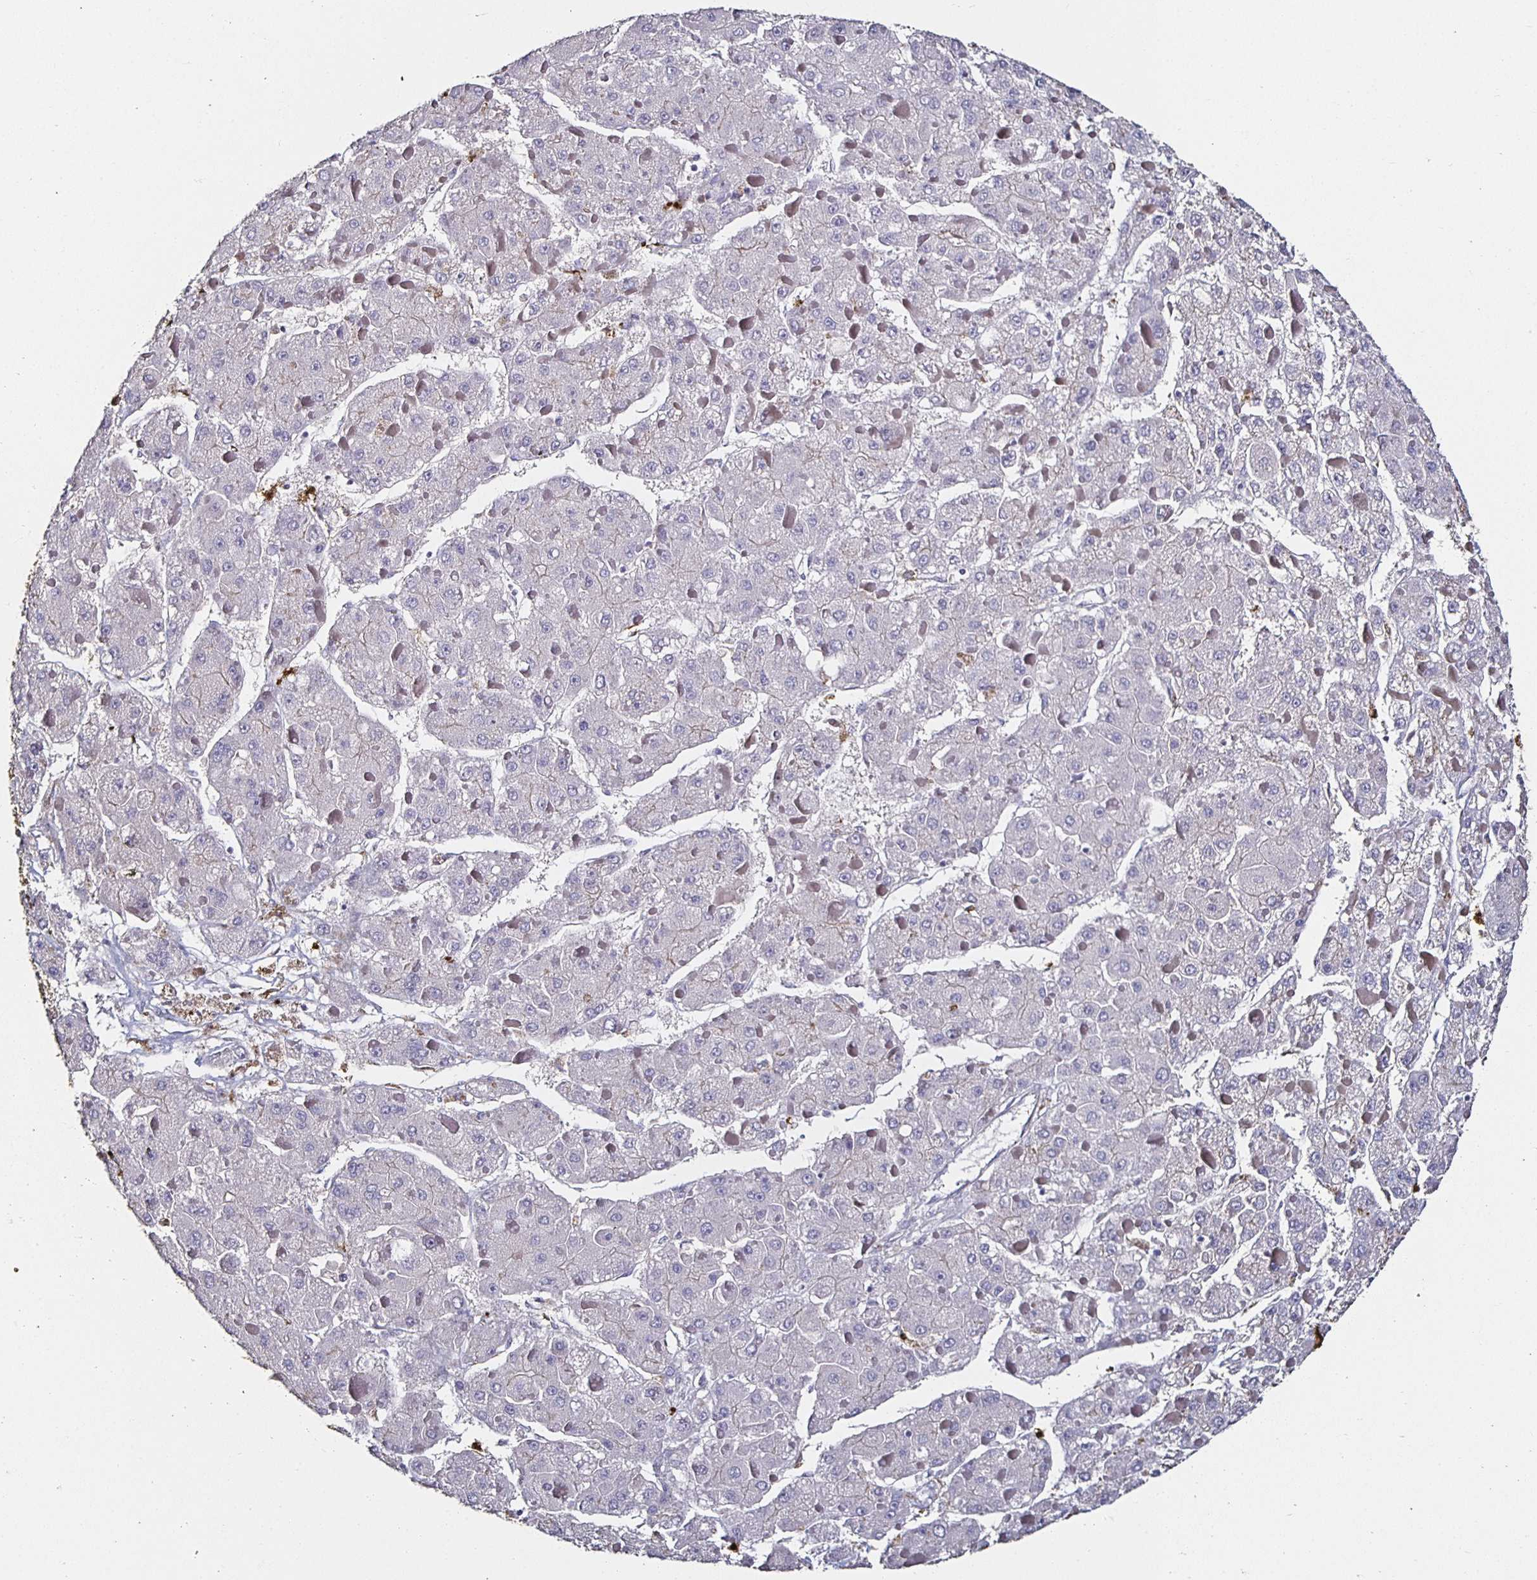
{"staining": {"intensity": "negative", "quantity": "none", "location": "none"}, "tissue": "liver cancer", "cell_type": "Tumor cells", "image_type": "cancer", "snomed": [{"axis": "morphology", "description": "Carcinoma, Hepatocellular, NOS"}, {"axis": "topography", "description": "Liver"}], "caption": "There is no significant positivity in tumor cells of liver cancer (hepatocellular carcinoma).", "gene": "TLR4", "patient": {"sex": "female", "age": 73}}